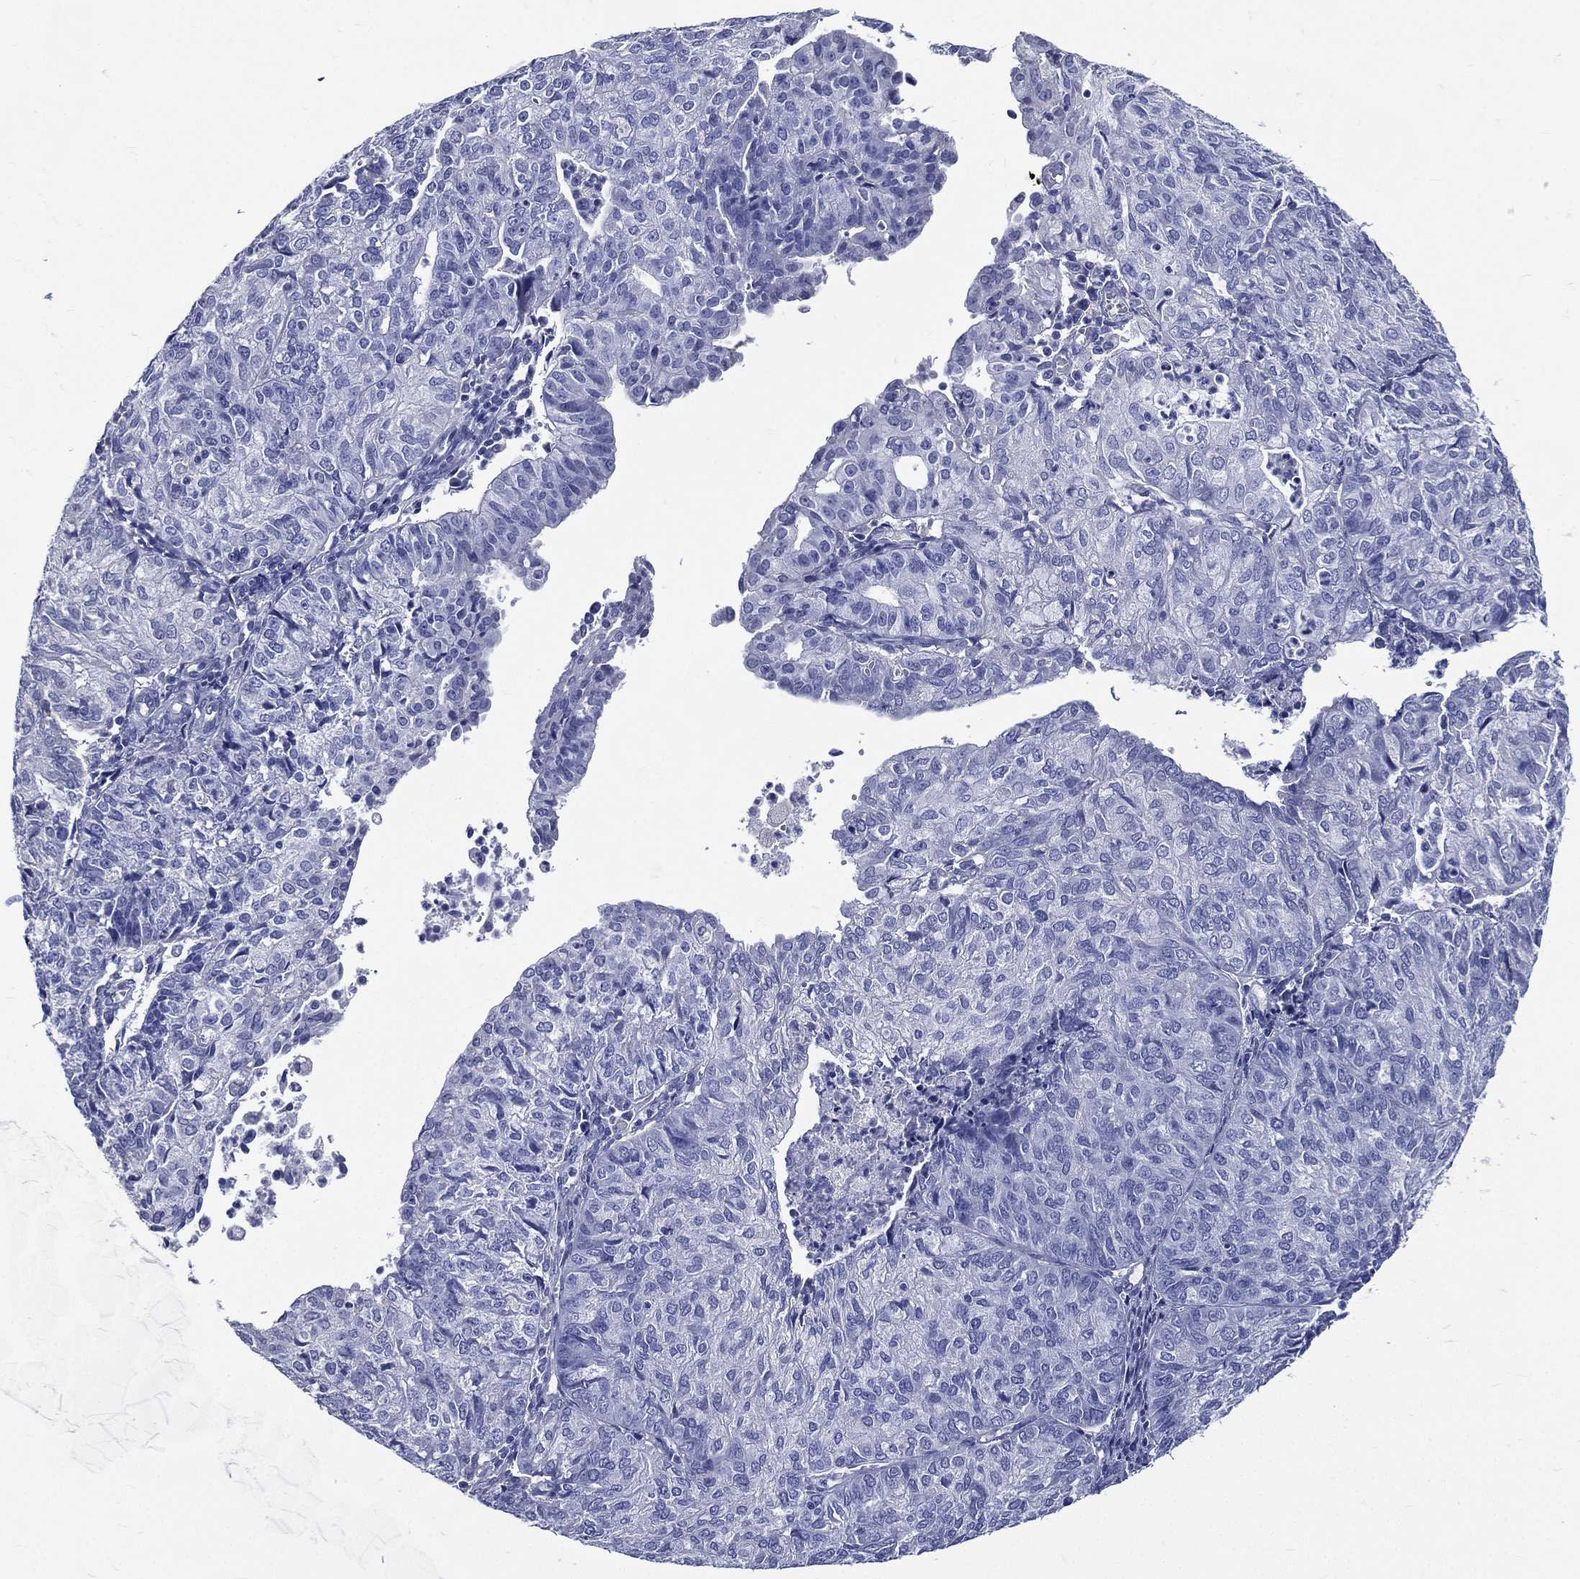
{"staining": {"intensity": "negative", "quantity": "none", "location": "none"}, "tissue": "endometrial cancer", "cell_type": "Tumor cells", "image_type": "cancer", "snomed": [{"axis": "morphology", "description": "Adenocarcinoma, NOS"}, {"axis": "topography", "description": "Endometrium"}], "caption": "Photomicrograph shows no protein staining in tumor cells of endometrial adenocarcinoma tissue.", "gene": "DPYS", "patient": {"sex": "female", "age": 82}}